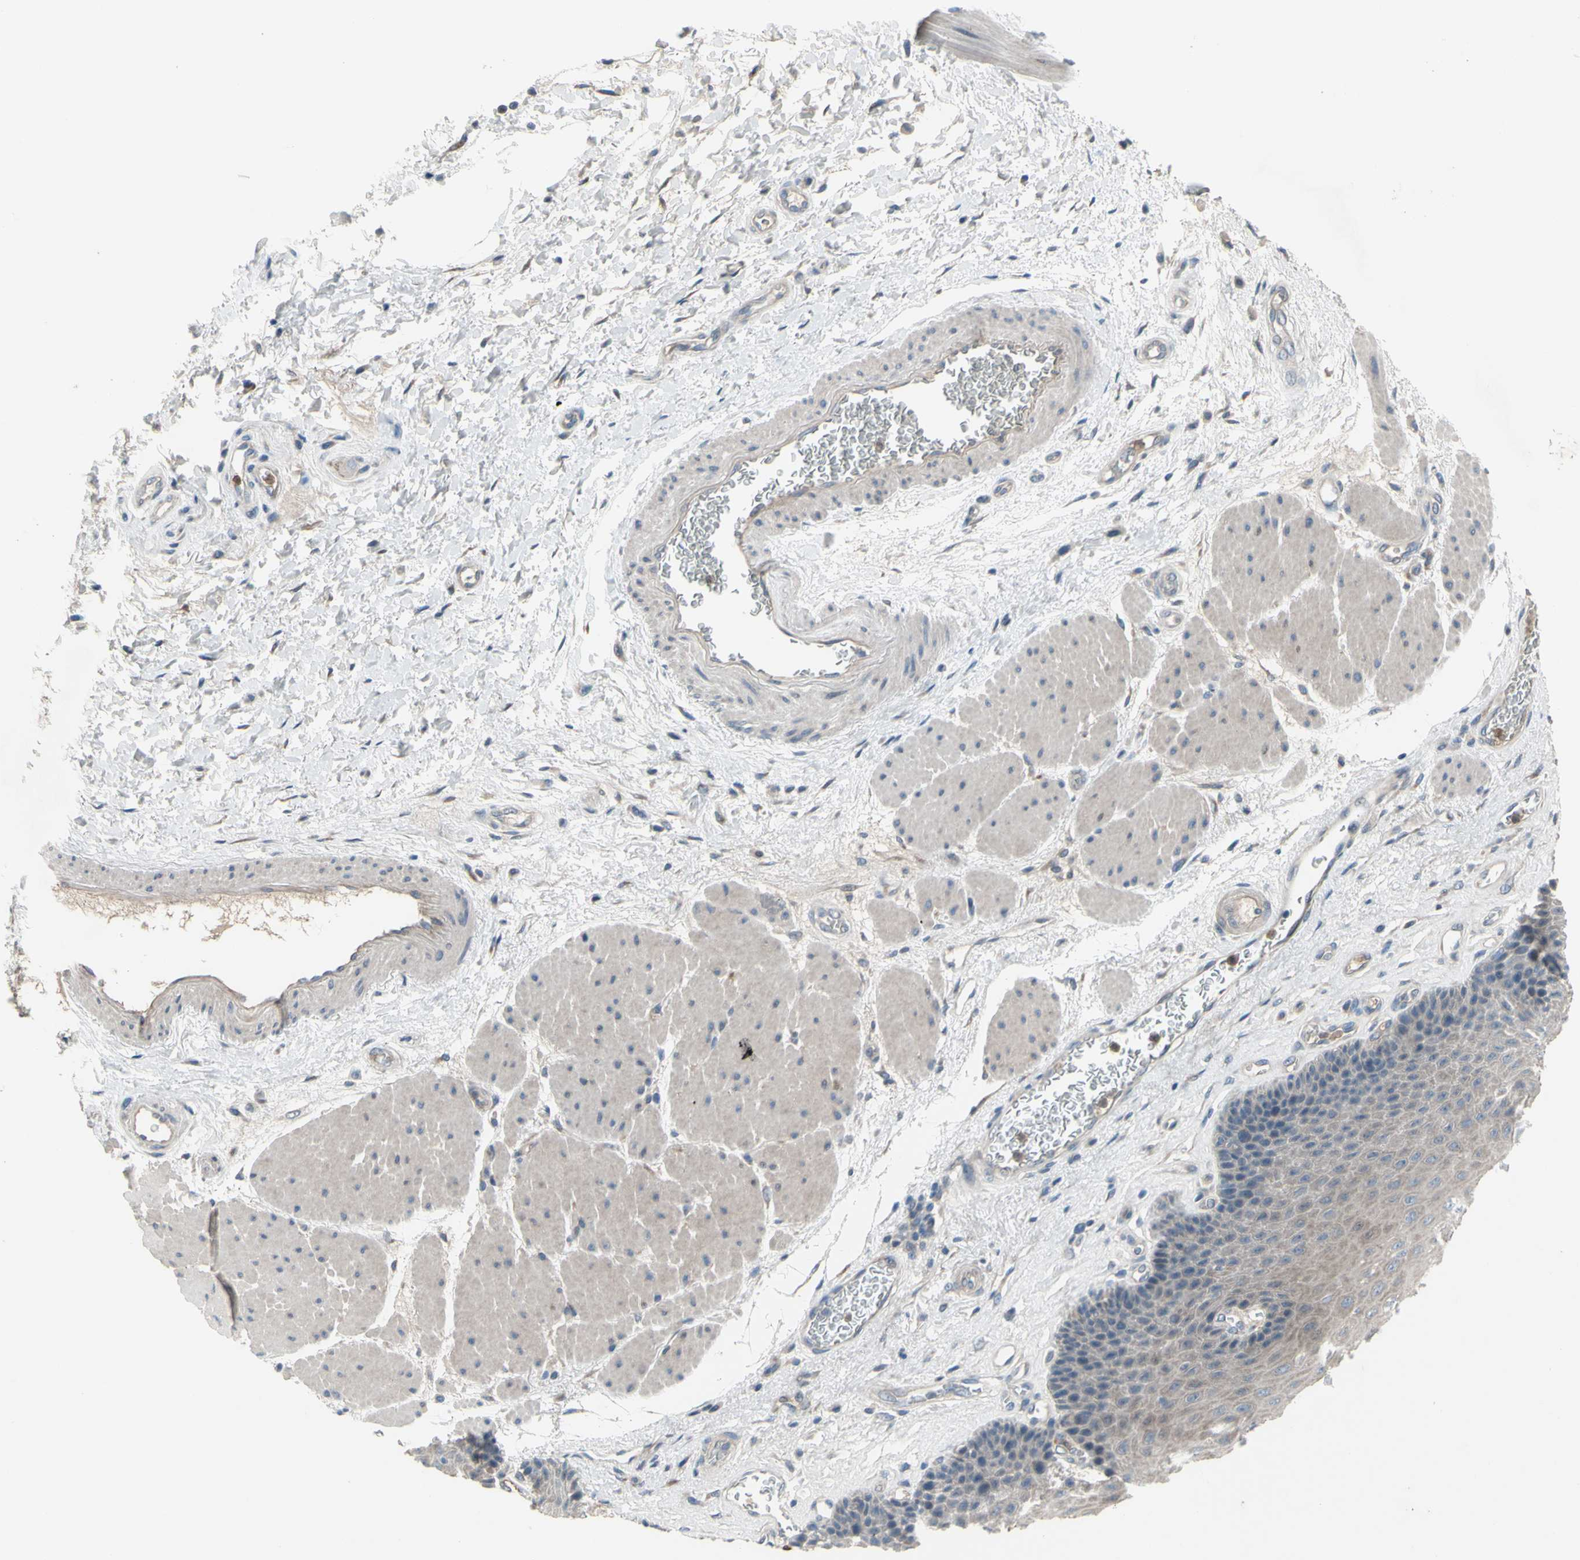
{"staining": {"intensity": "weak", "quantity": ">75%", "location": "cytoplasmic/membranous"}, "tissue": "esophagus", "cell_type": "Squamous epithelial cells", "image_type": "normal", "snomed": [{"axis": "morphology", "description": "Normal tissue, NOS"}, {"axis": "topography", "description": "Esophagus"}], "caption": "This photomicrograph shows IHC staining of normal esophagus, with low weak cytoplasmic/membranous expression in about >75% of squamous epithelial cells.", "gene": "GRAMD2B", "patient": {"sex": "female", "age": 72}}